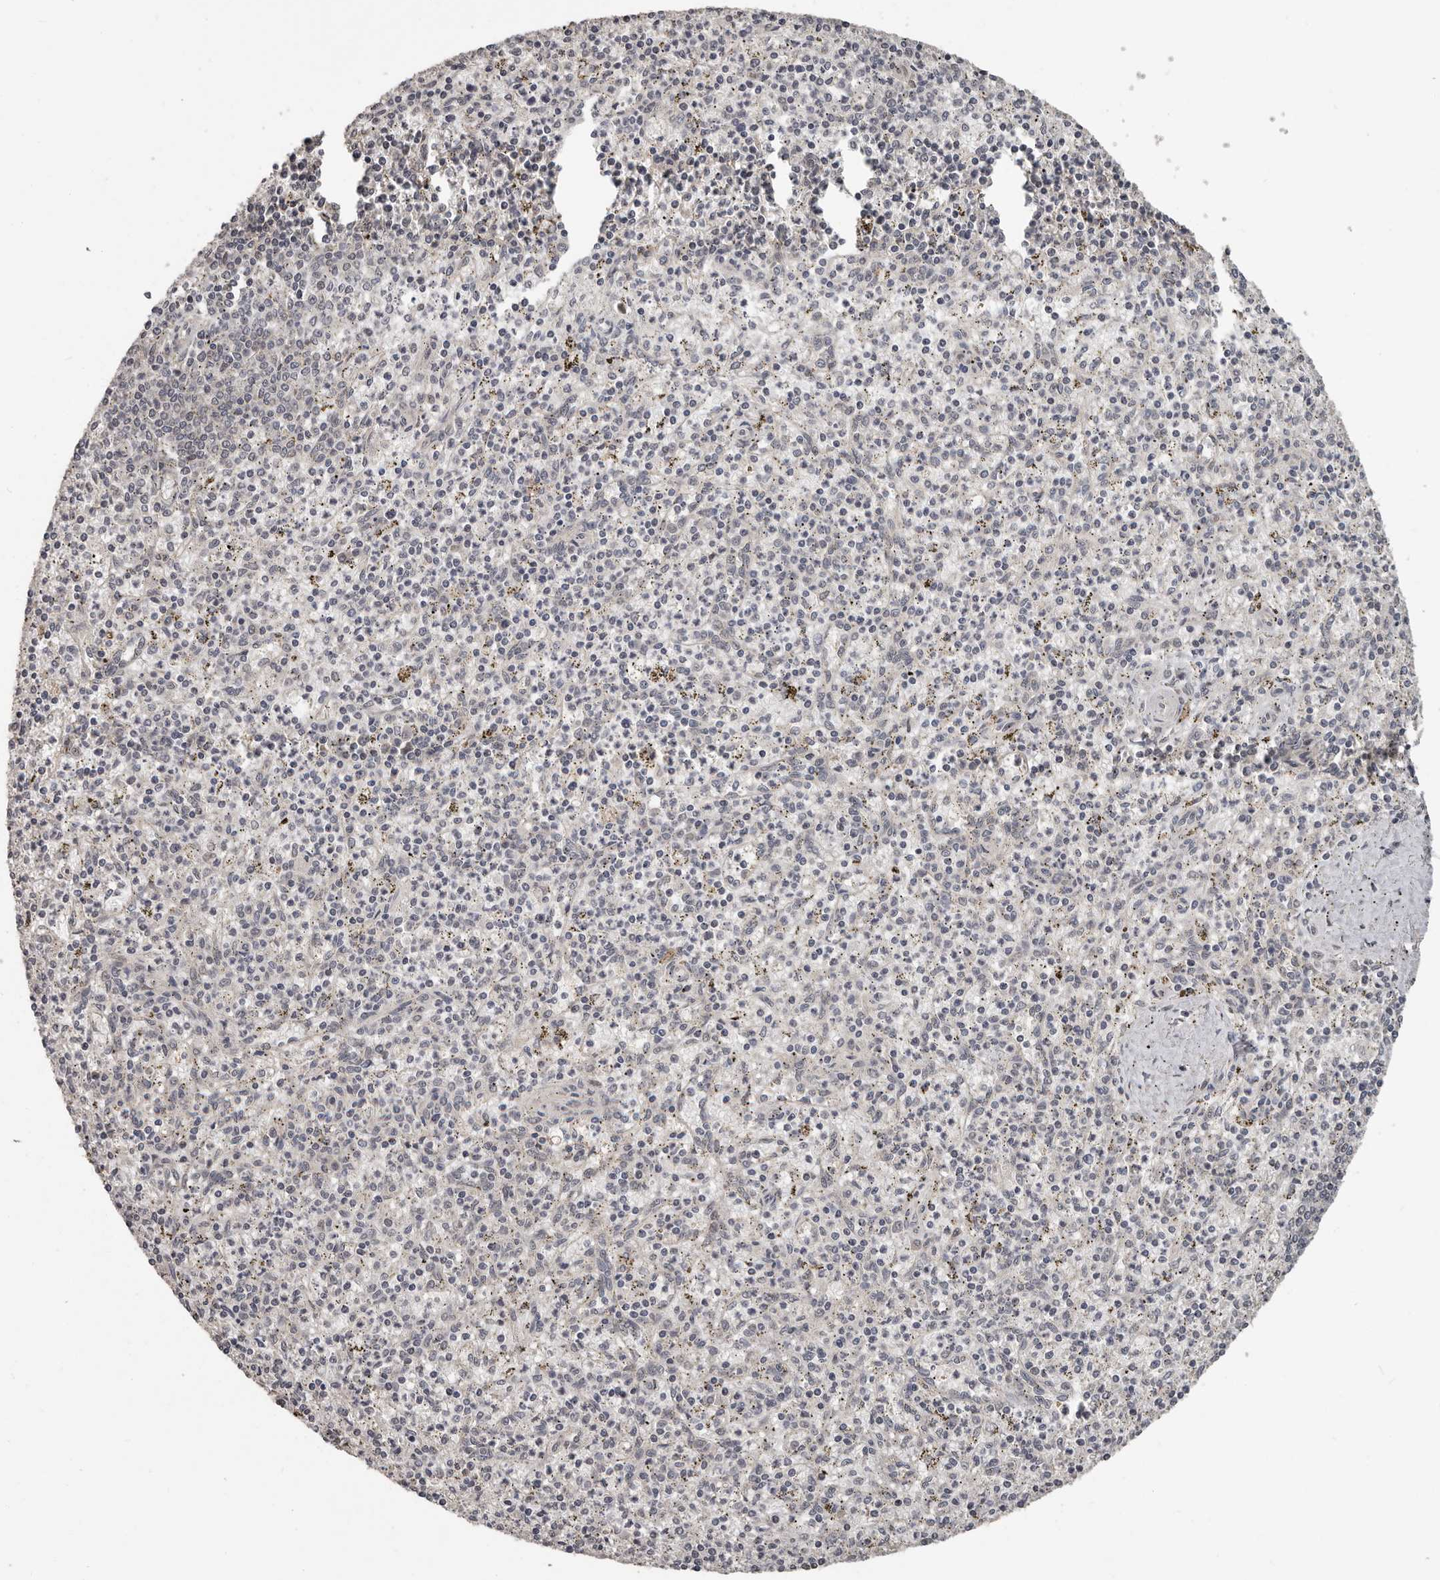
{"staining": {"intensity": "negative", "quantity": "none", "location": "none"}, "tissue": "spleen", "cell_type": "Cells in red pulp", "image_type": "normal", "snomed": [{"axis": "morphology", "description": "Normal tissue, NOS"}, {"axis": "topography", "description": "Spleen"}], "caption": "Cells in red pulp show no significant expression in normal spleen. (Immunohistochemistry (ihc), brightfield microscopy, high magnification).", "gene": "ZFP14", "patient": {"sex": "male", "age": 72}}